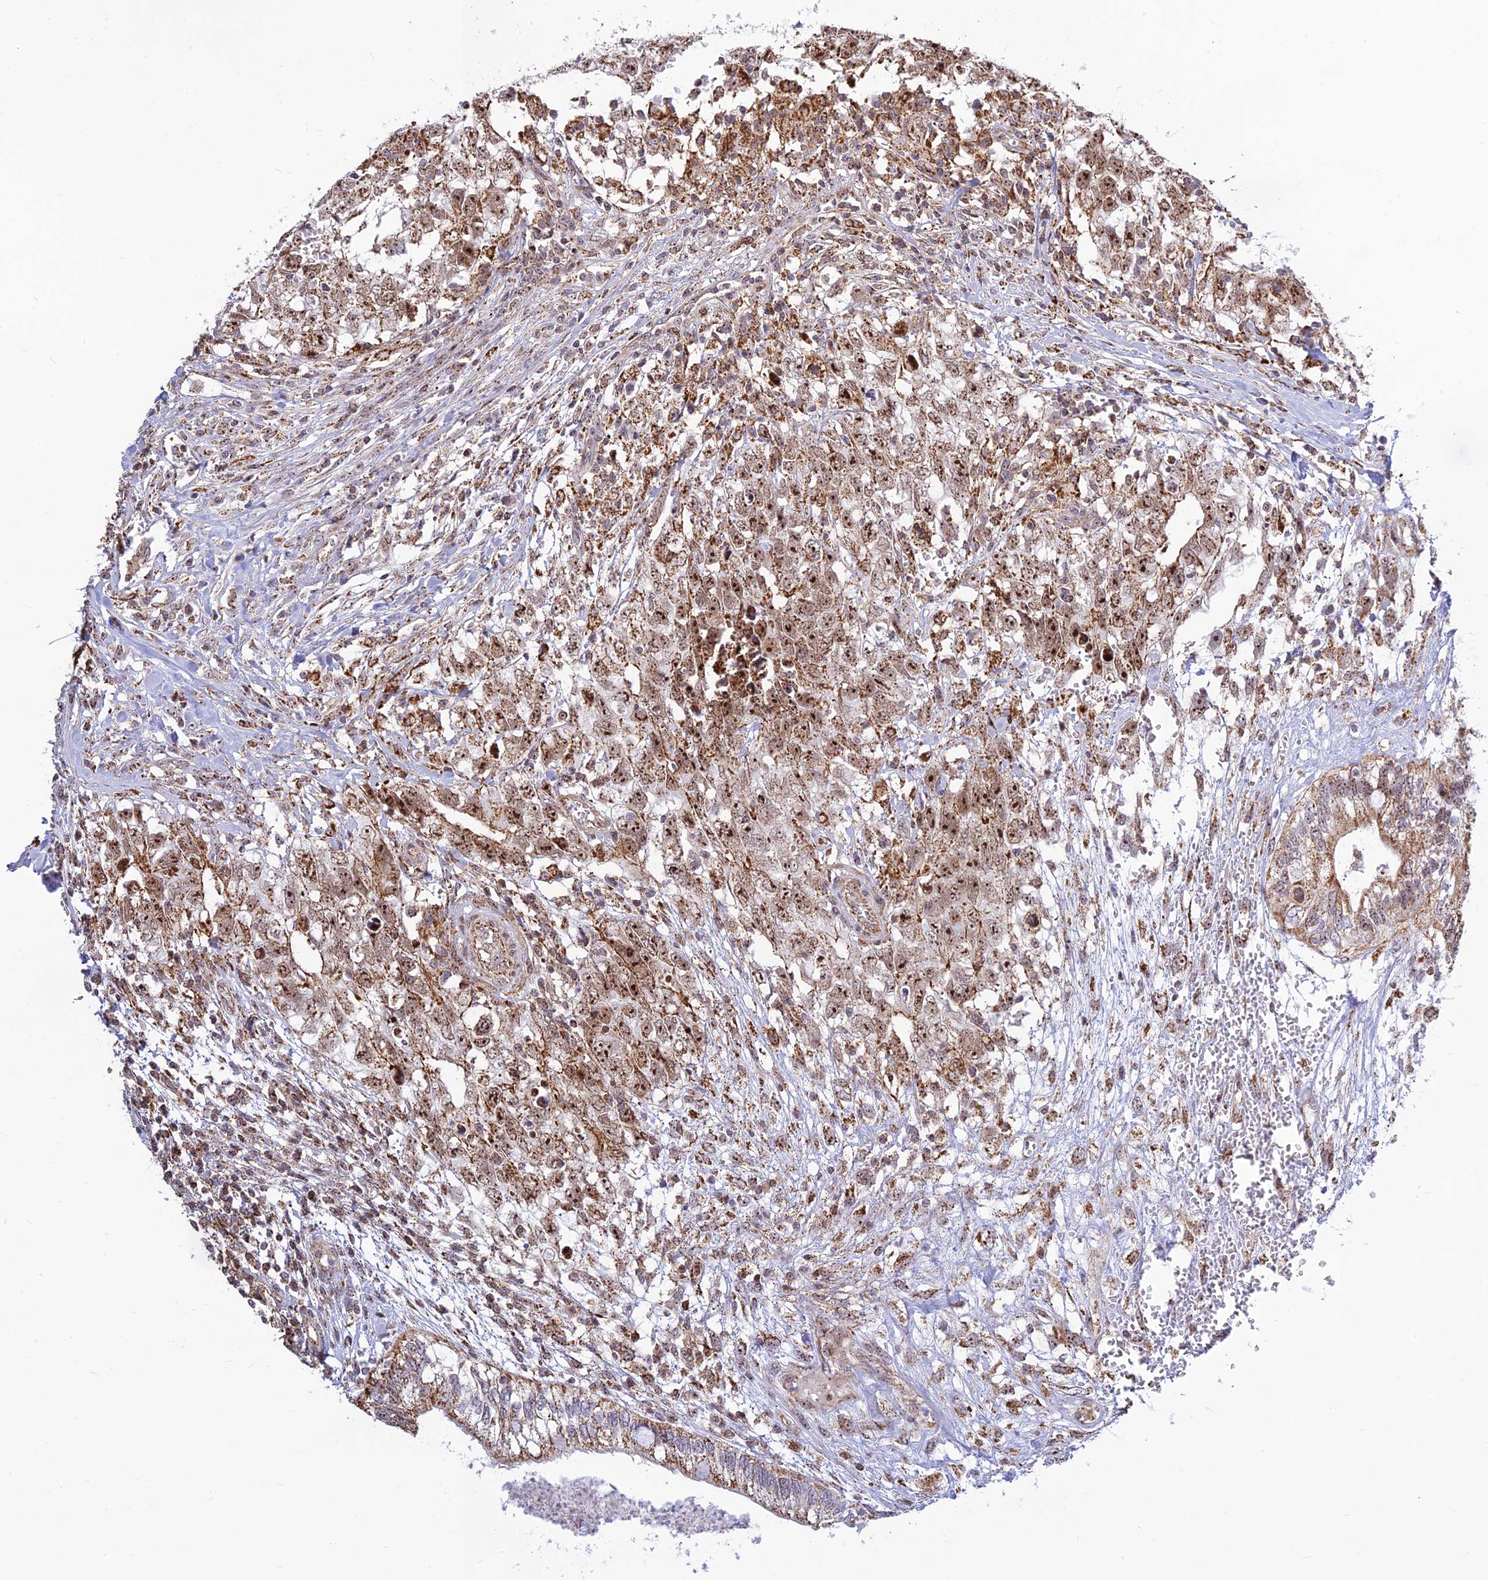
{"staining": {"intensity": "moderate", "quantity": ">75%", "location": "nuclear"}, "tissue": "testis cancer", "cell_type": "Tumor cells", "image_type": "cancer", "snomed": [{"axis": "morphology", "description": "Seminoma, NOS"}, {"axis": "morphology", "description": "Carcinoma, Embryonal, NOS"}, {"axis": "topography", "description": "Testis"}], "caption": "High-power microscopy captured an IHC photomicrograph of testis seminoma, revealing moderate nuclear staining in approximately >75% of tumor cells.", "gene": "POLR1G", "patient": {"sex": "male", "age": 29}}